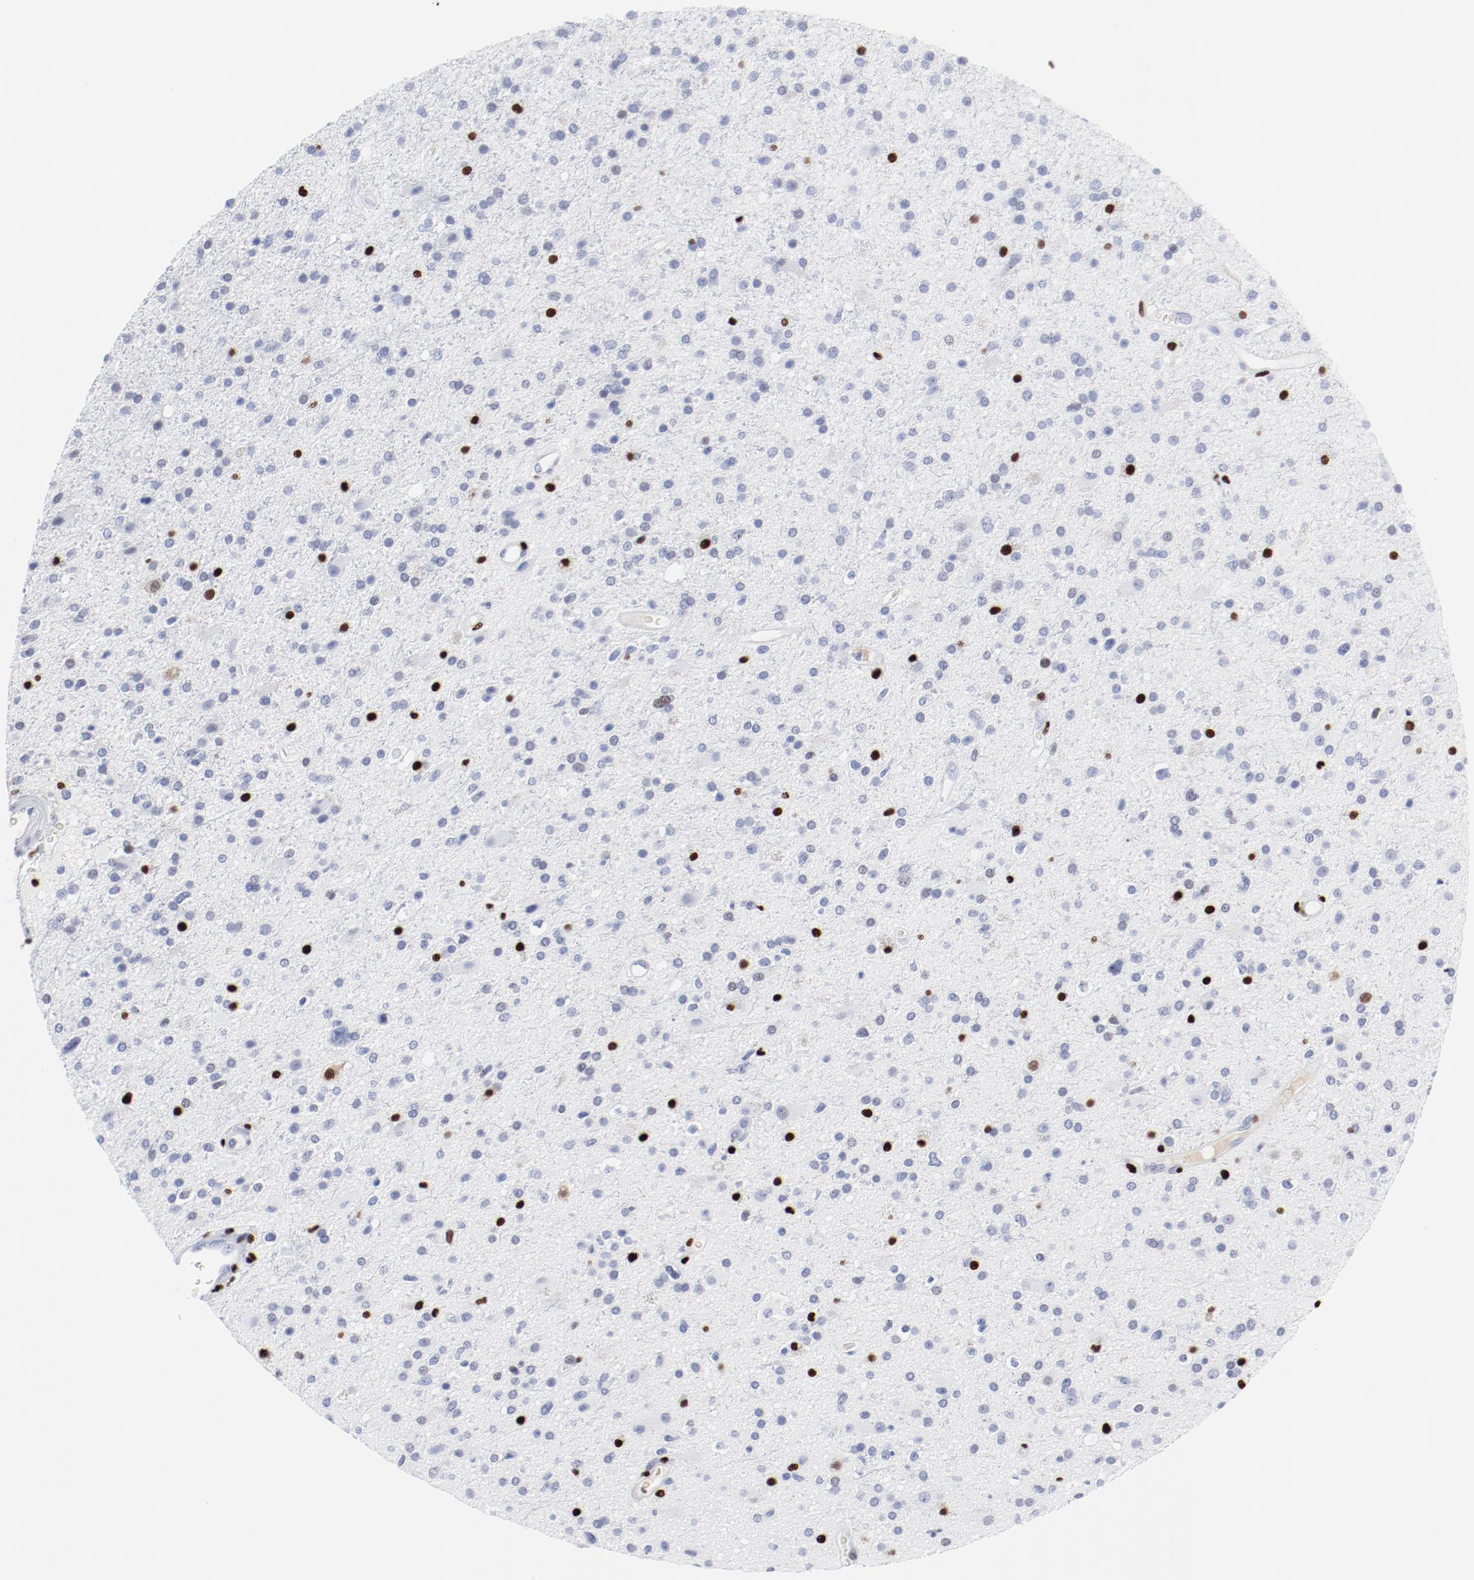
{"staining": {"intensity": "strong", "quantity": "<25%", "location": "nuclear"}, "tissue": "glioma", "cell_type": "Tumor cells", "image_type": "cancer", "snomed": [{"axis": "morphology", "description": "Glioma, malignant, High grade"}, {"axis": "topography", "description": "Brain"}], "caption": "Tumor cells exhibit strong nuclear staining in approximately <25% of cells in glioma.", "gene": "SMARCC2", "patient": {"sex": "male", "age": 33}}